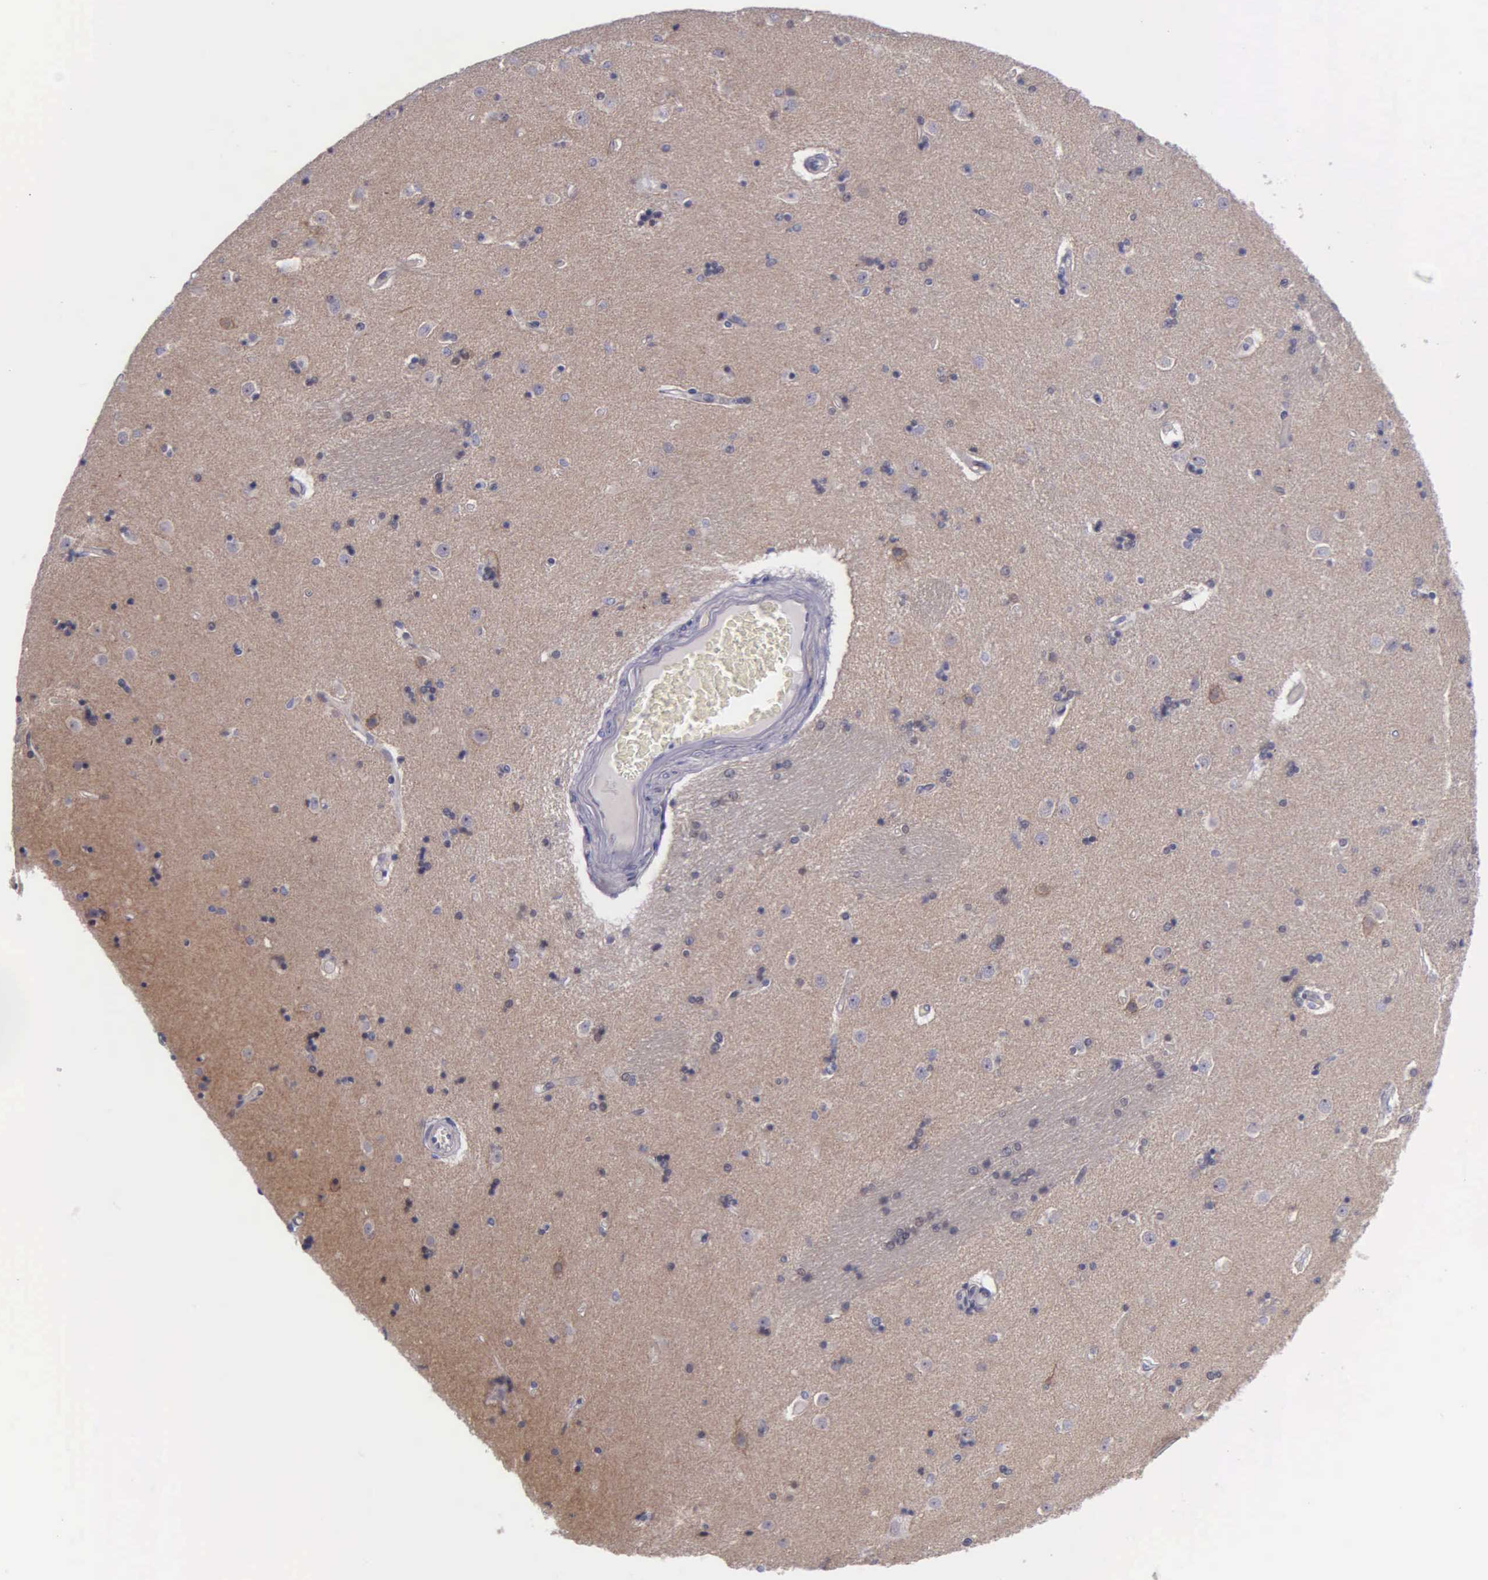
{"staining": {"intensity": "weak", "quantity": "<25%", "location": "cytoplasmic/membranous"}, "tissue": "caudate", "cell_type": "Glial cells", "image_type": "normal", "snomed": [{"axis": "morphology", "description": "Normal tissue, NOS"}, {"axis": "topography", "description": "Lateral ventricle wall"}], "caption": "Glial cells show no significant protein staining in unremarkable caudate. (Brightfield microscopy of DAB (3,3'-diaminobenzidine) IHC at high magnification).", "gene": "MICAL3", "patient": {"sex": "female", "age": 54}}